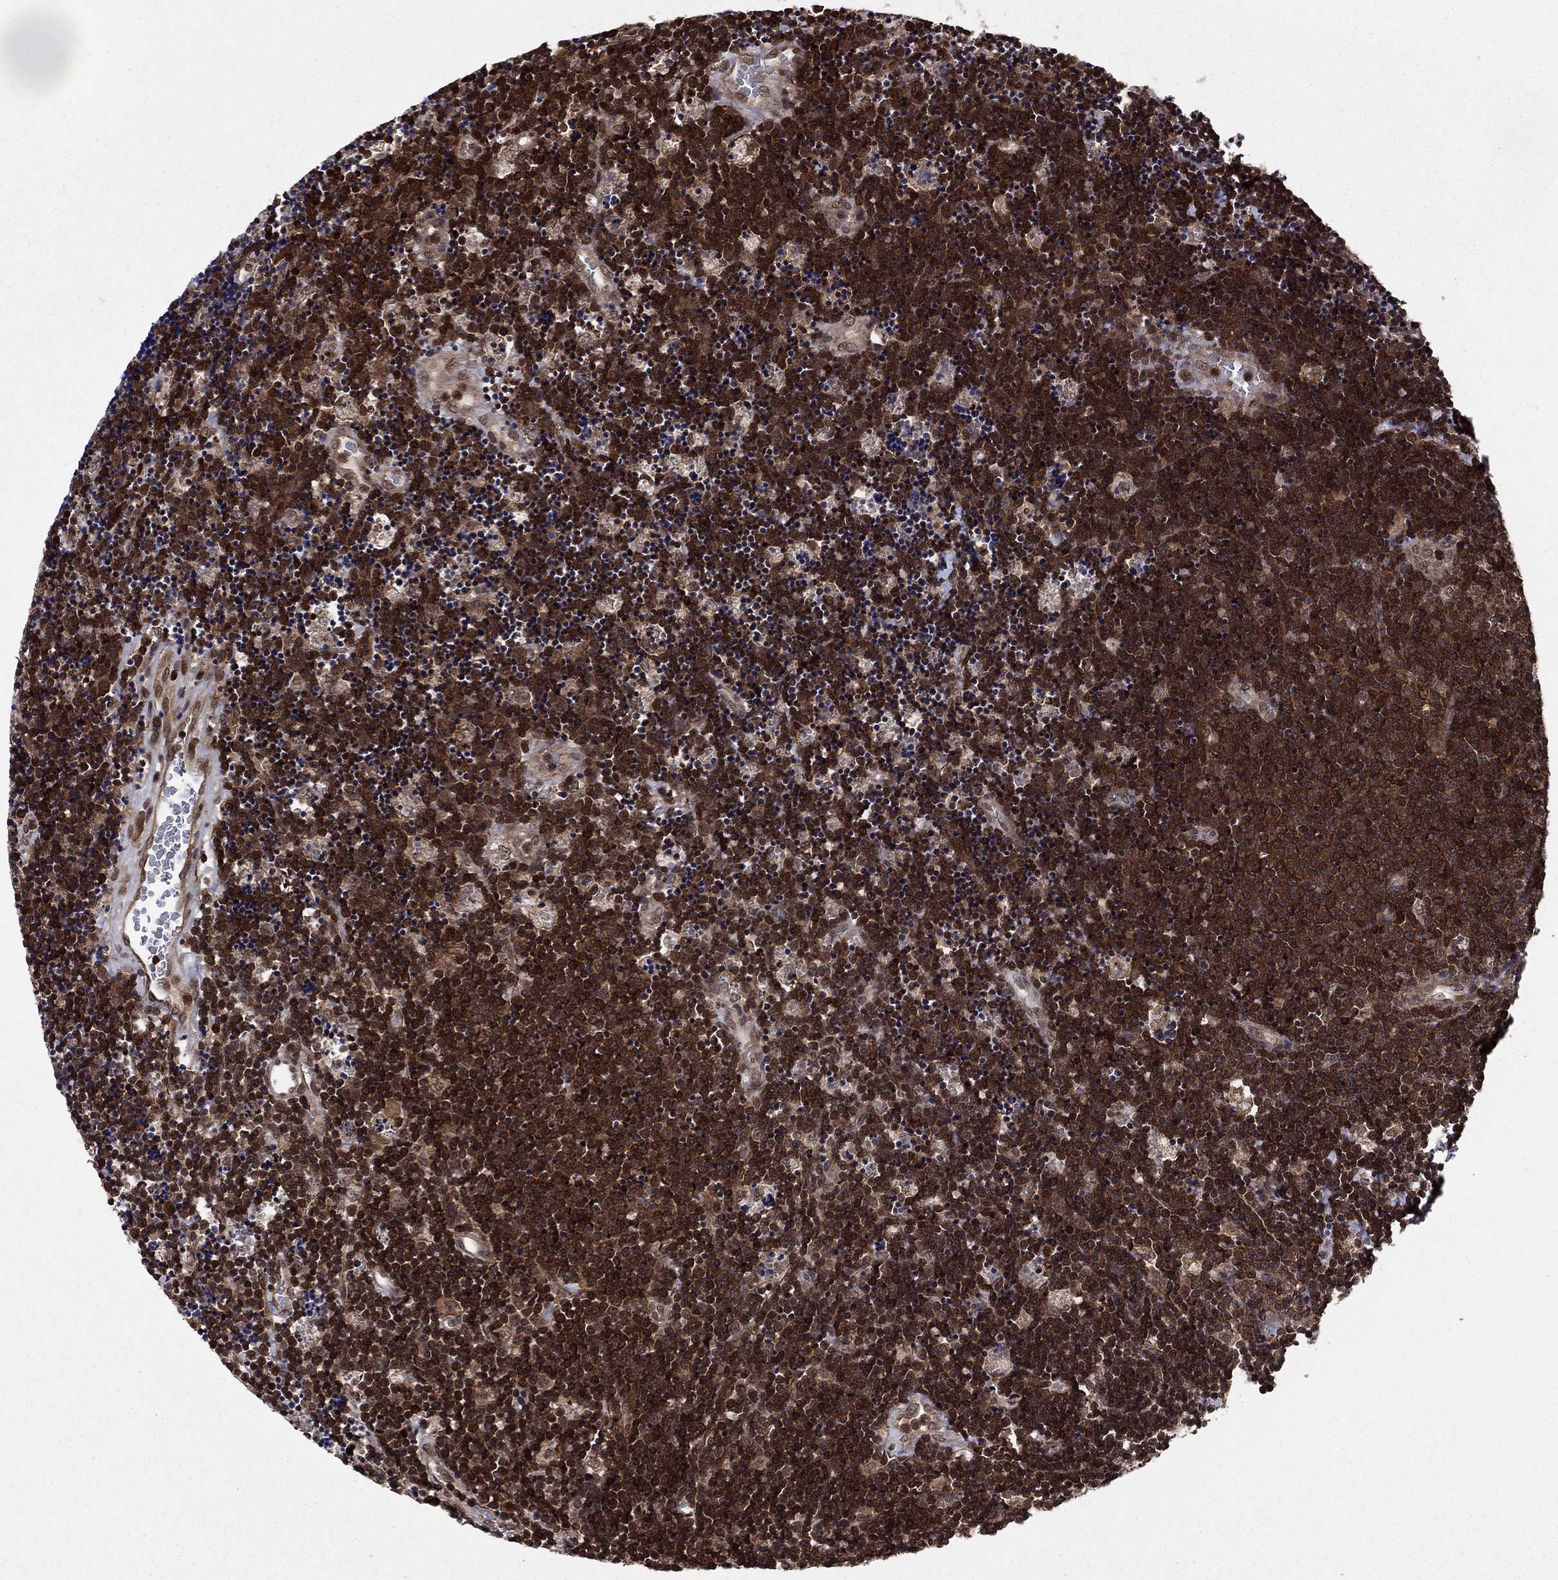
{"staining": {"intensity": "strong", "quantity": ">75%", "location": "cytoplasmic/membranous"}, "tissue": "lymphoma", "cell_type": "Tumor cells", "image_type": "cancer", "snomed": [{"axis": "morphology", "description": "Malignant lymphoma, non-Hodgkin's type, Low grade"}, {"axis": "topography", "description": "Brain"}], "caption": "Protein expression analysis of lymphoma shows strong cytoplasmic/membranous positivity in approximately >75% of tumor cells.", "gene": "SSX2IP", "patient": {"sex": "female", "age": 66}}